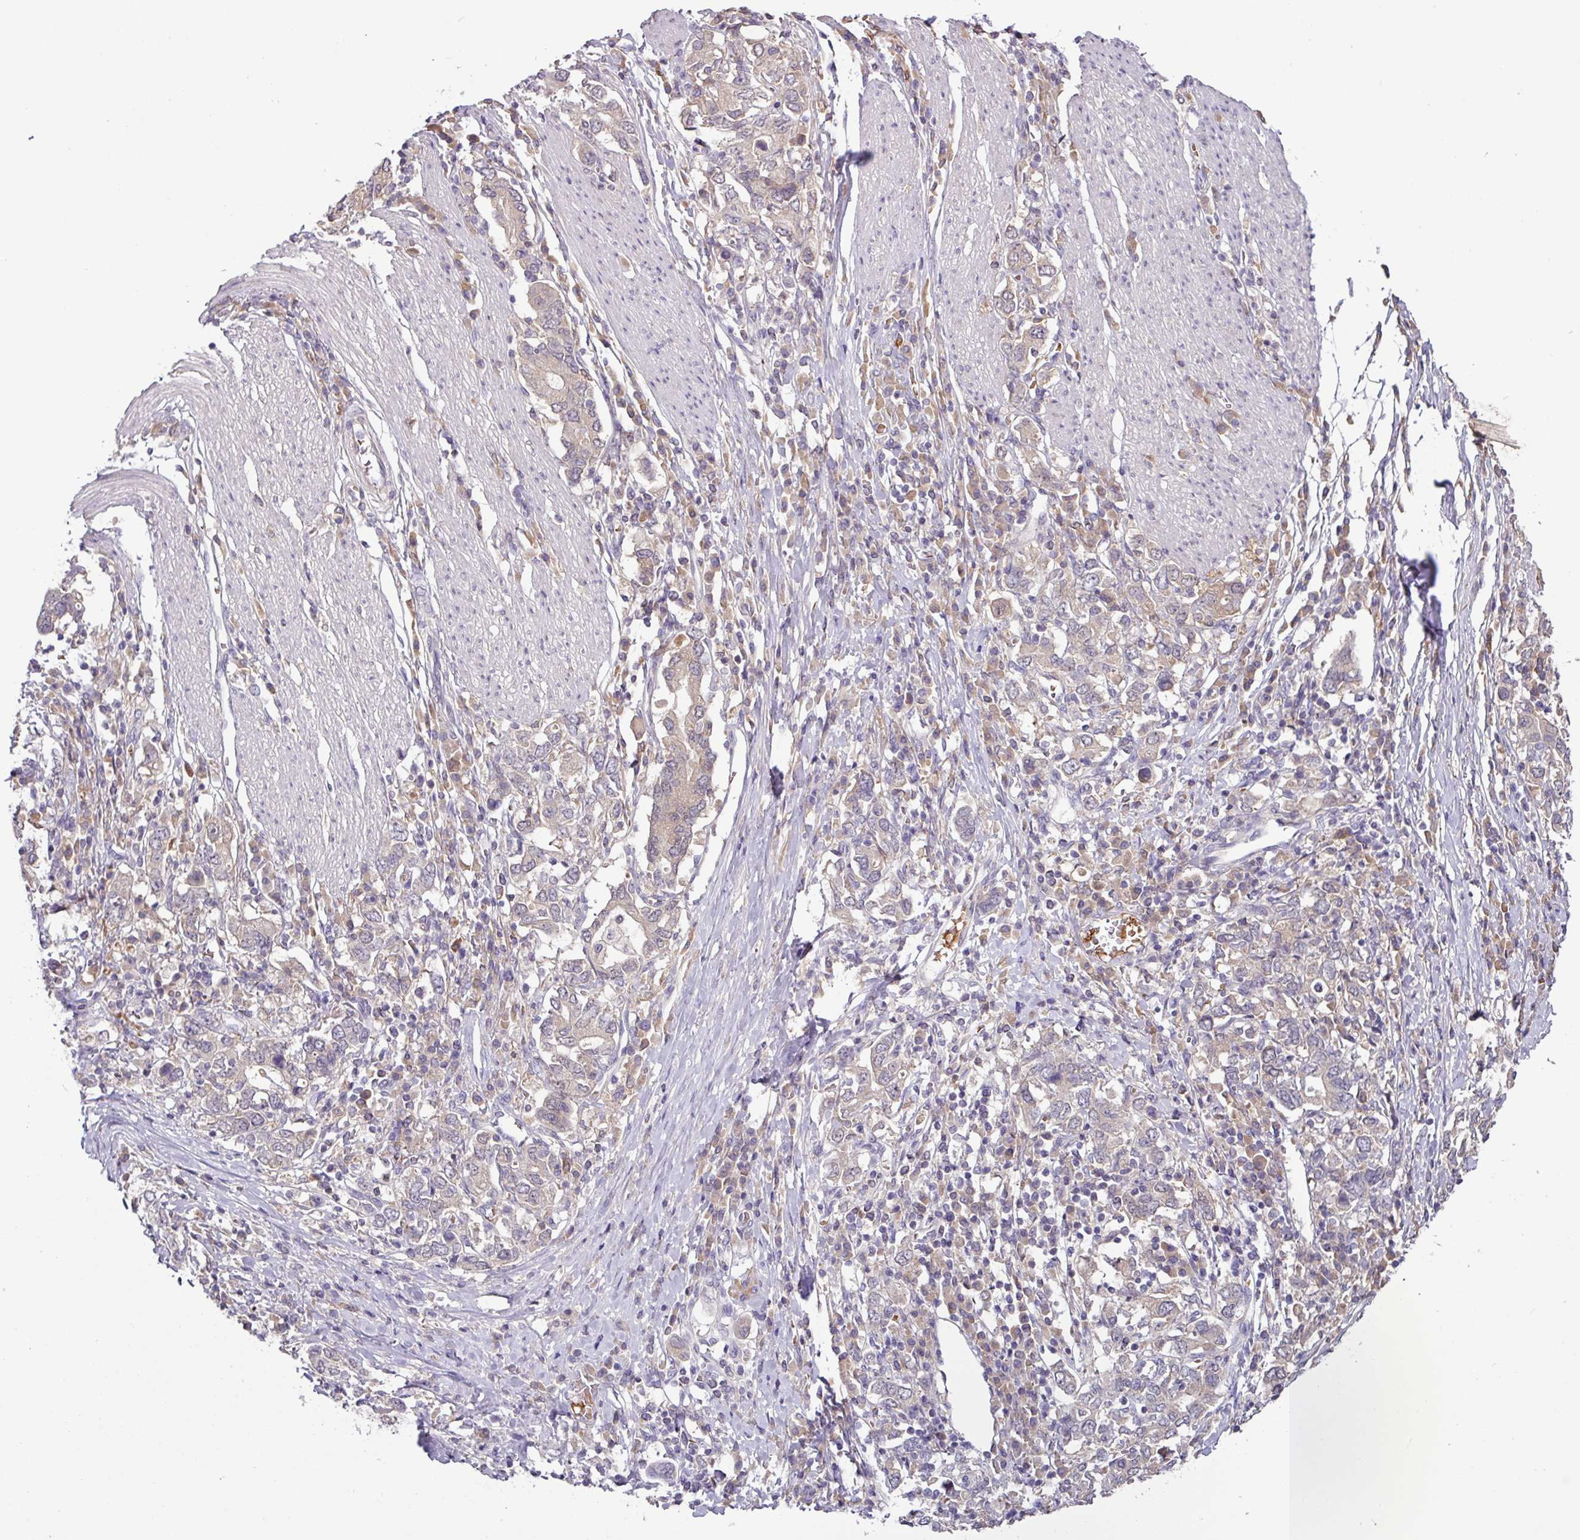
{"staining": {"intensity": "weak", "quantity": "<25%", "location": "cytoplasmic/membranous"}, "tissue": "stomach cancer", "cell_type": "Tumor cells", "image_type": "cancer", "snomed": [{"axis": "morphology", "description": "Adenocarcinoma, NOS"}, {"axis": "topography", "description": "Stomach, upper"}, {"axis": "topography", "description": "Stomach"}], "caption": "Immunohistochemistry (IHC) image of human adenocarcinoma (stomach) stained for a protein (brown), which displays no expression in tumor cells.", "gene": "SLC5A10", "patient": {"sex": "male", "age": 62}}